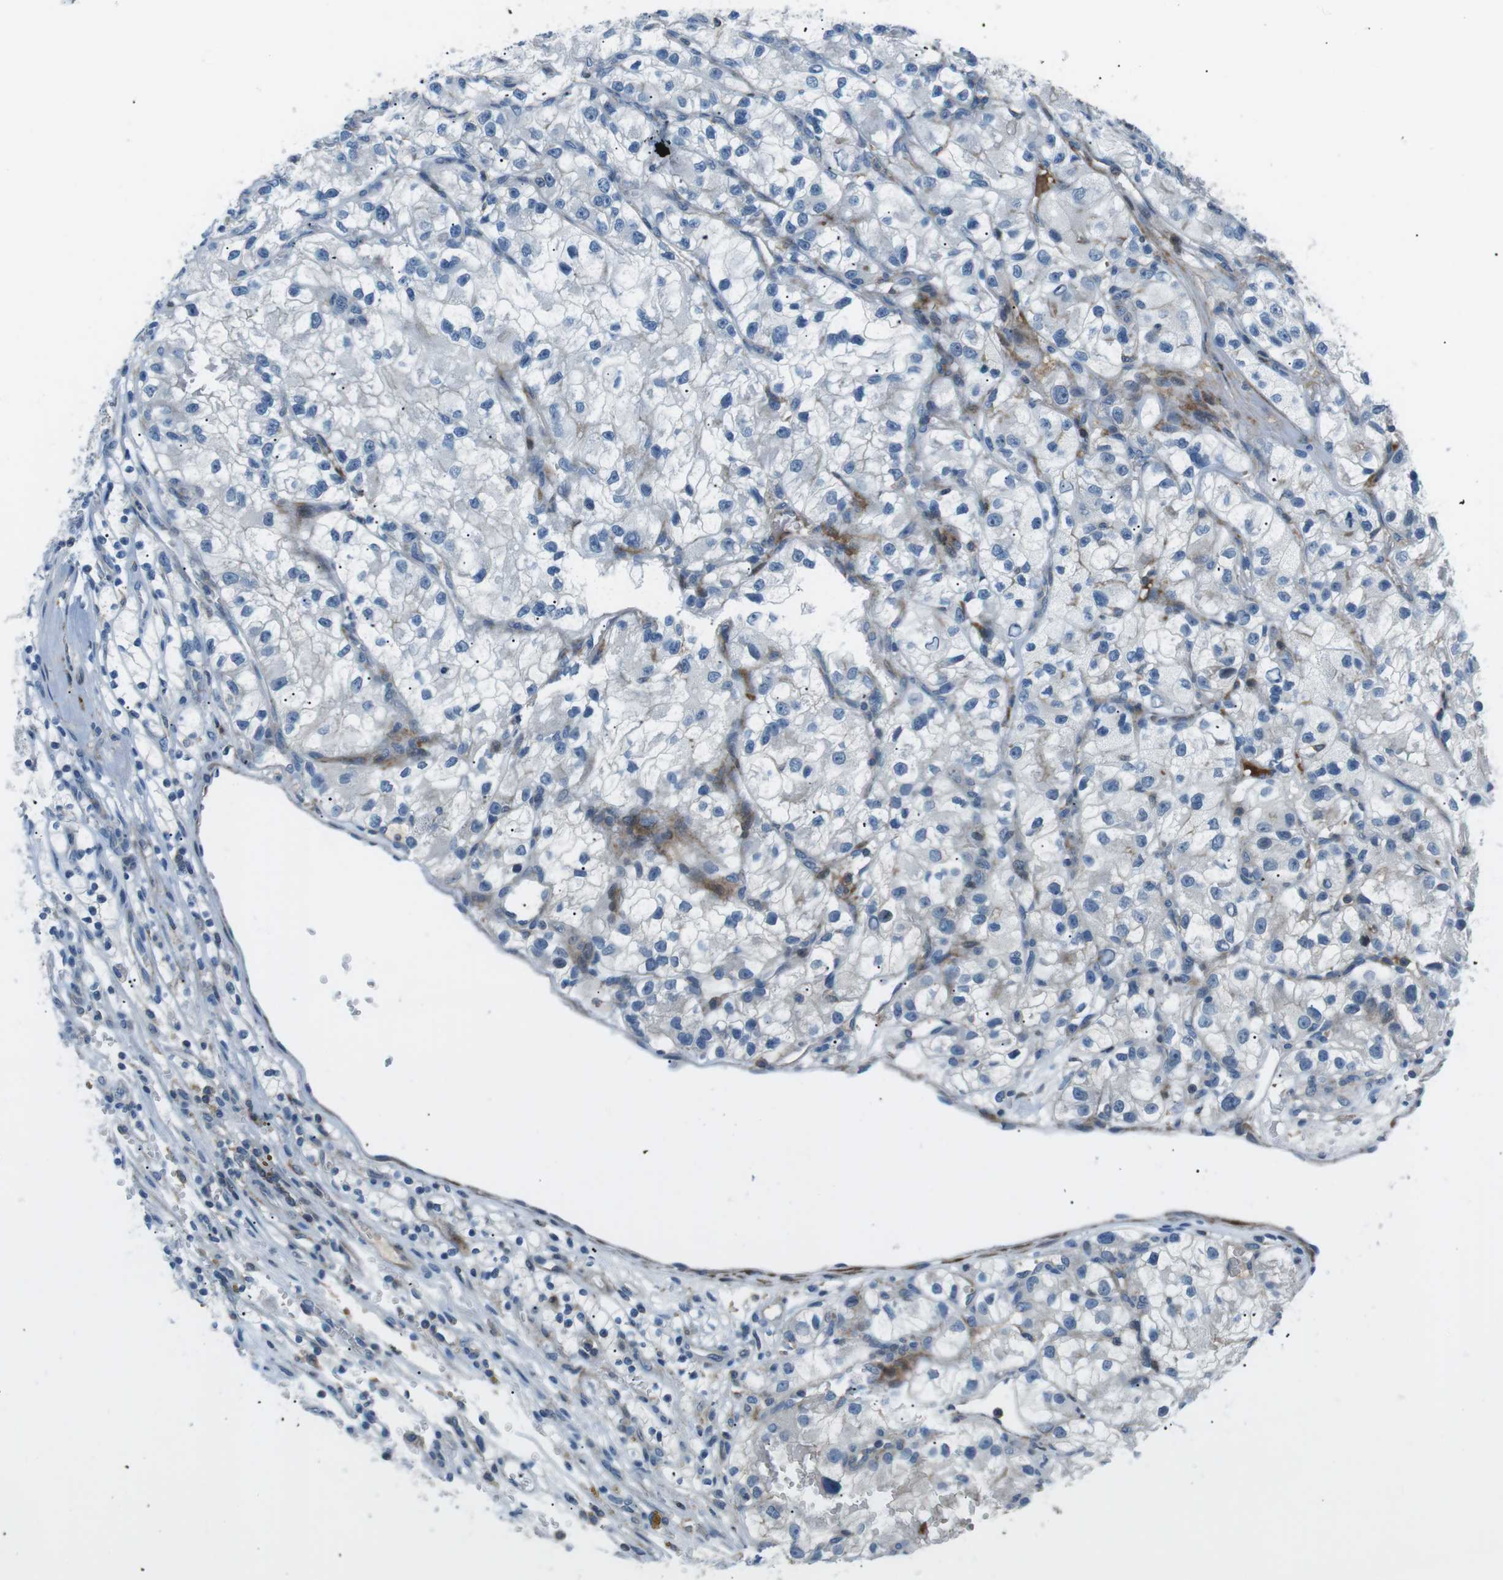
{"staining": {"intensity": "negative", "quantity": "none", "location": "none"}, "tissue": "renal cancer", "cell_type": "Tumor cells", "image_type": "cancer", "snomed": [{"axis": "morphology", "description": "Adenocarcinoma, NOS"}, {"axis": "topography", "description": "Kidney"}], "caption": "Immunohistochemical staining of human adenocarcinoma (renal) exhibits no significant positivity in tumor cells.", "gene": "ARVCF", "patient": {"sex": "female", "age": 57}}